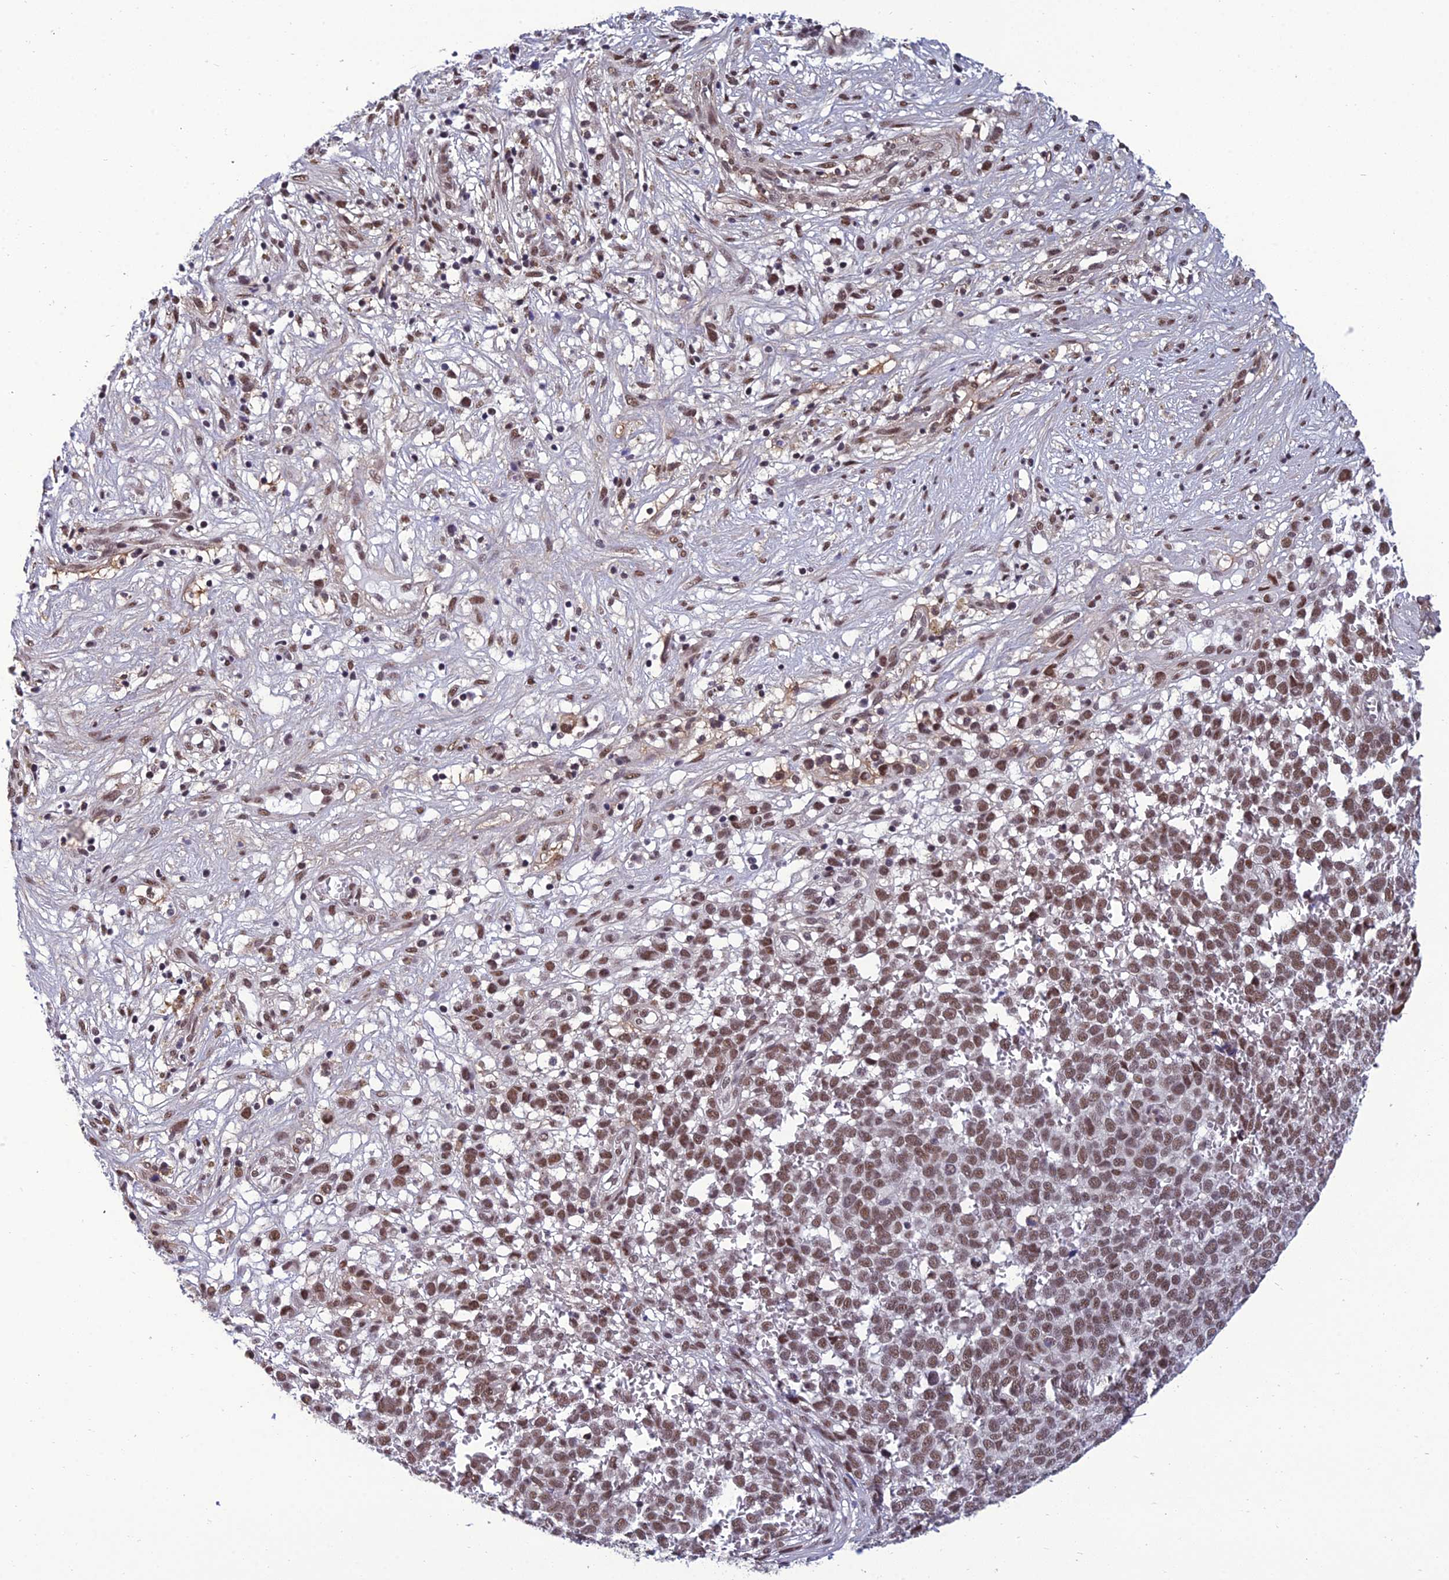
{"staining": {"intensity": "moderate", "quantity": ">75%", "location": "nuclear"}, "tissue": "melanoma", "cell_type": "Tumor cells", "image_type": "cancer", "snomed": [{"axis": "morphology", "description": "Malignant melanoma, NOS"}, {"axis": "topography", "description": "Nose, NOS"}], "caption": "DAB immunohistochemical staining of malignant melanoma demonstrates moderate nuclear protein positivity in about >75% of tumor cells. The staining was performed using DAB to visualize the protein expression in brown, while the nuclei were stained in blue with hematoxylin (Magnification: 20x).", "gene": "RSRC1", "patient": {"sex": "female", "age": 48}}